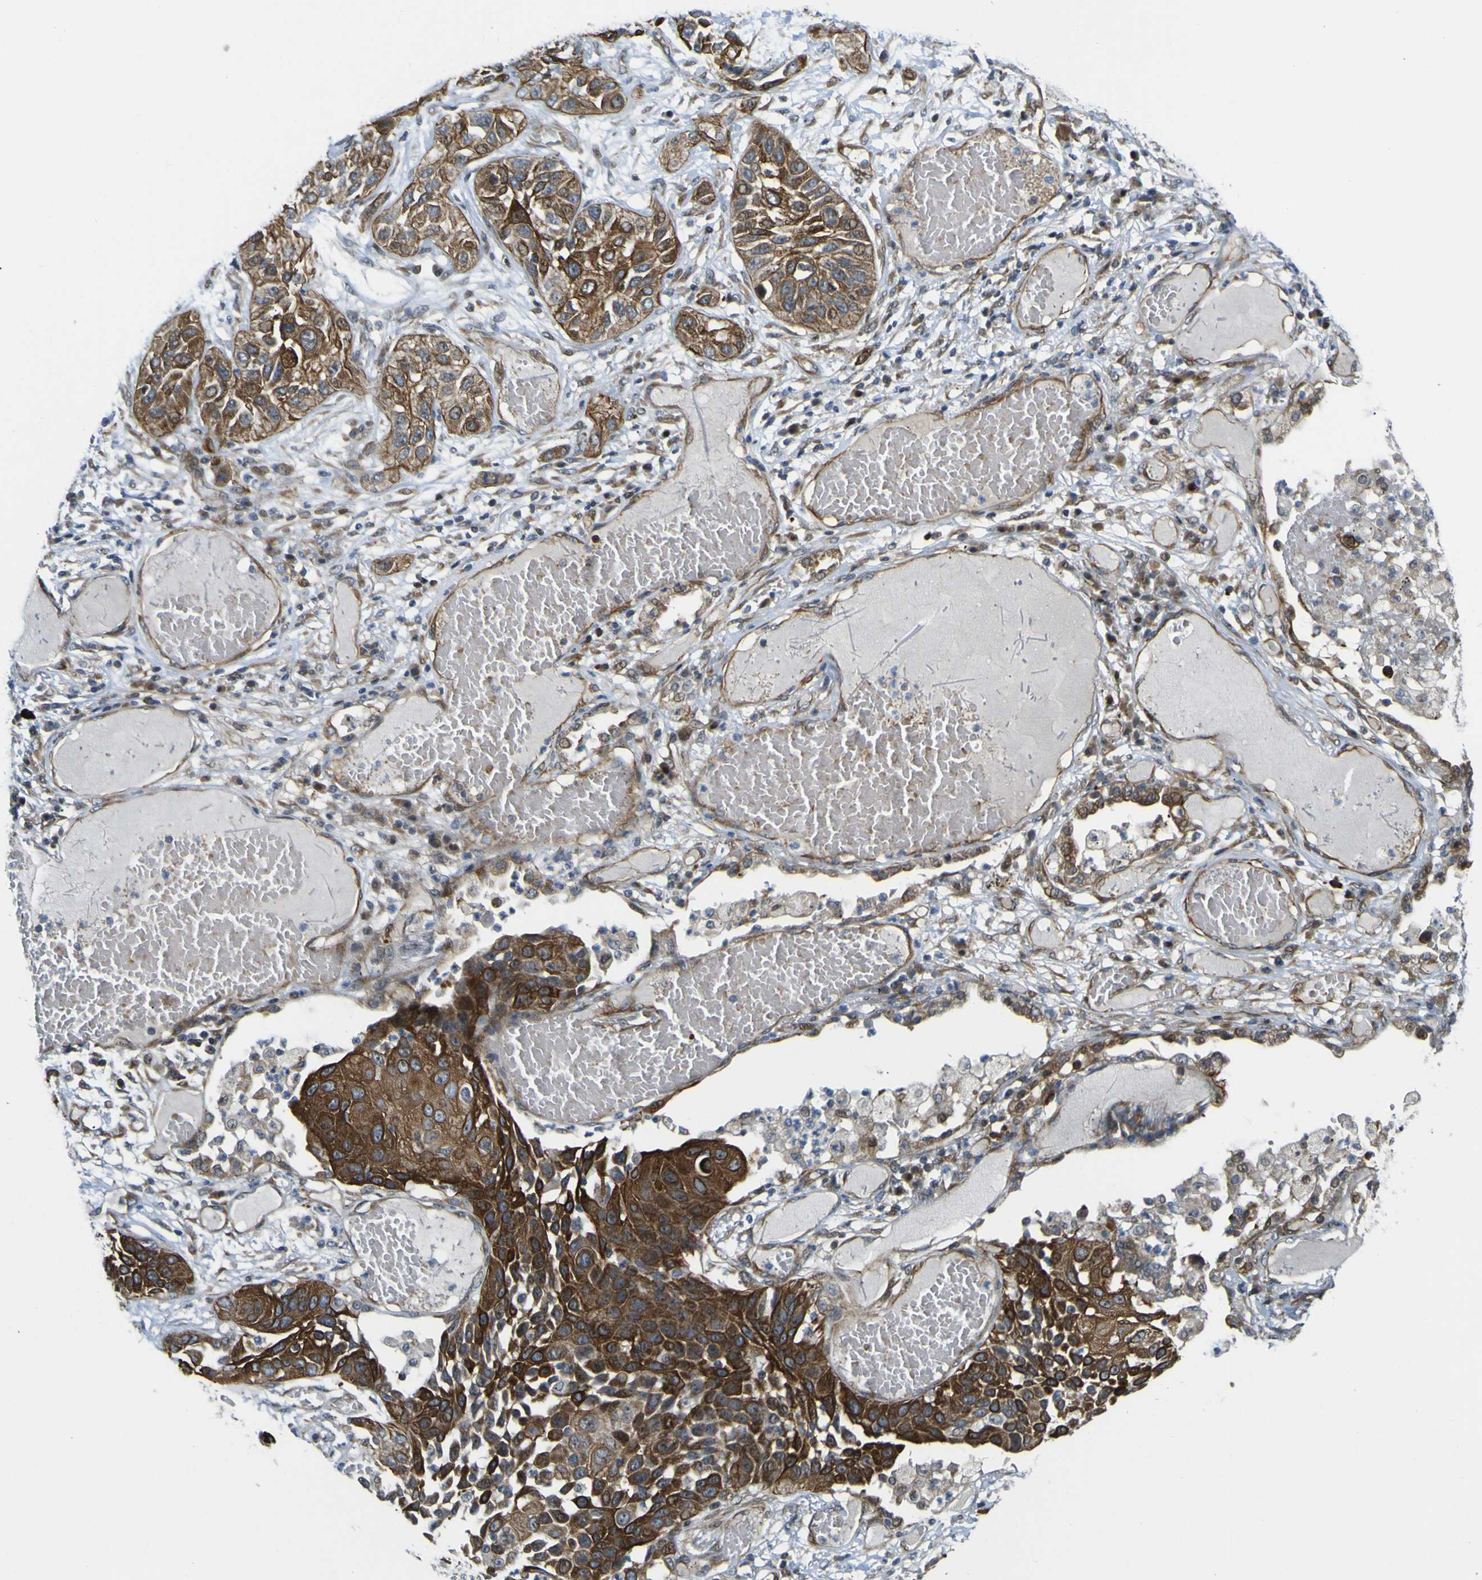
{"staining": {"intensity": "strong", "quantity": ">75%", "location": "cytoplasmic/membranous"}, "tissue": "lung cancer", "cell_type": "Tumor cells", "image_type": "cancer", "snomed": [{"axis": "morphology", "description": "Squamous cell carcinoma, NOS"}, {"axis": "topography", "description": "Lung"}], "caption": "Immunohistochemistry of squamous cell carcinoma (lung) displays high levels of strong cytoplasmic/membranous expression in approximately >75% of tumor cells. (IHC, brightfield microscopy, high magnification).", "gene": "KDM7A", "patient": {"sex": "male", "age": 71}}